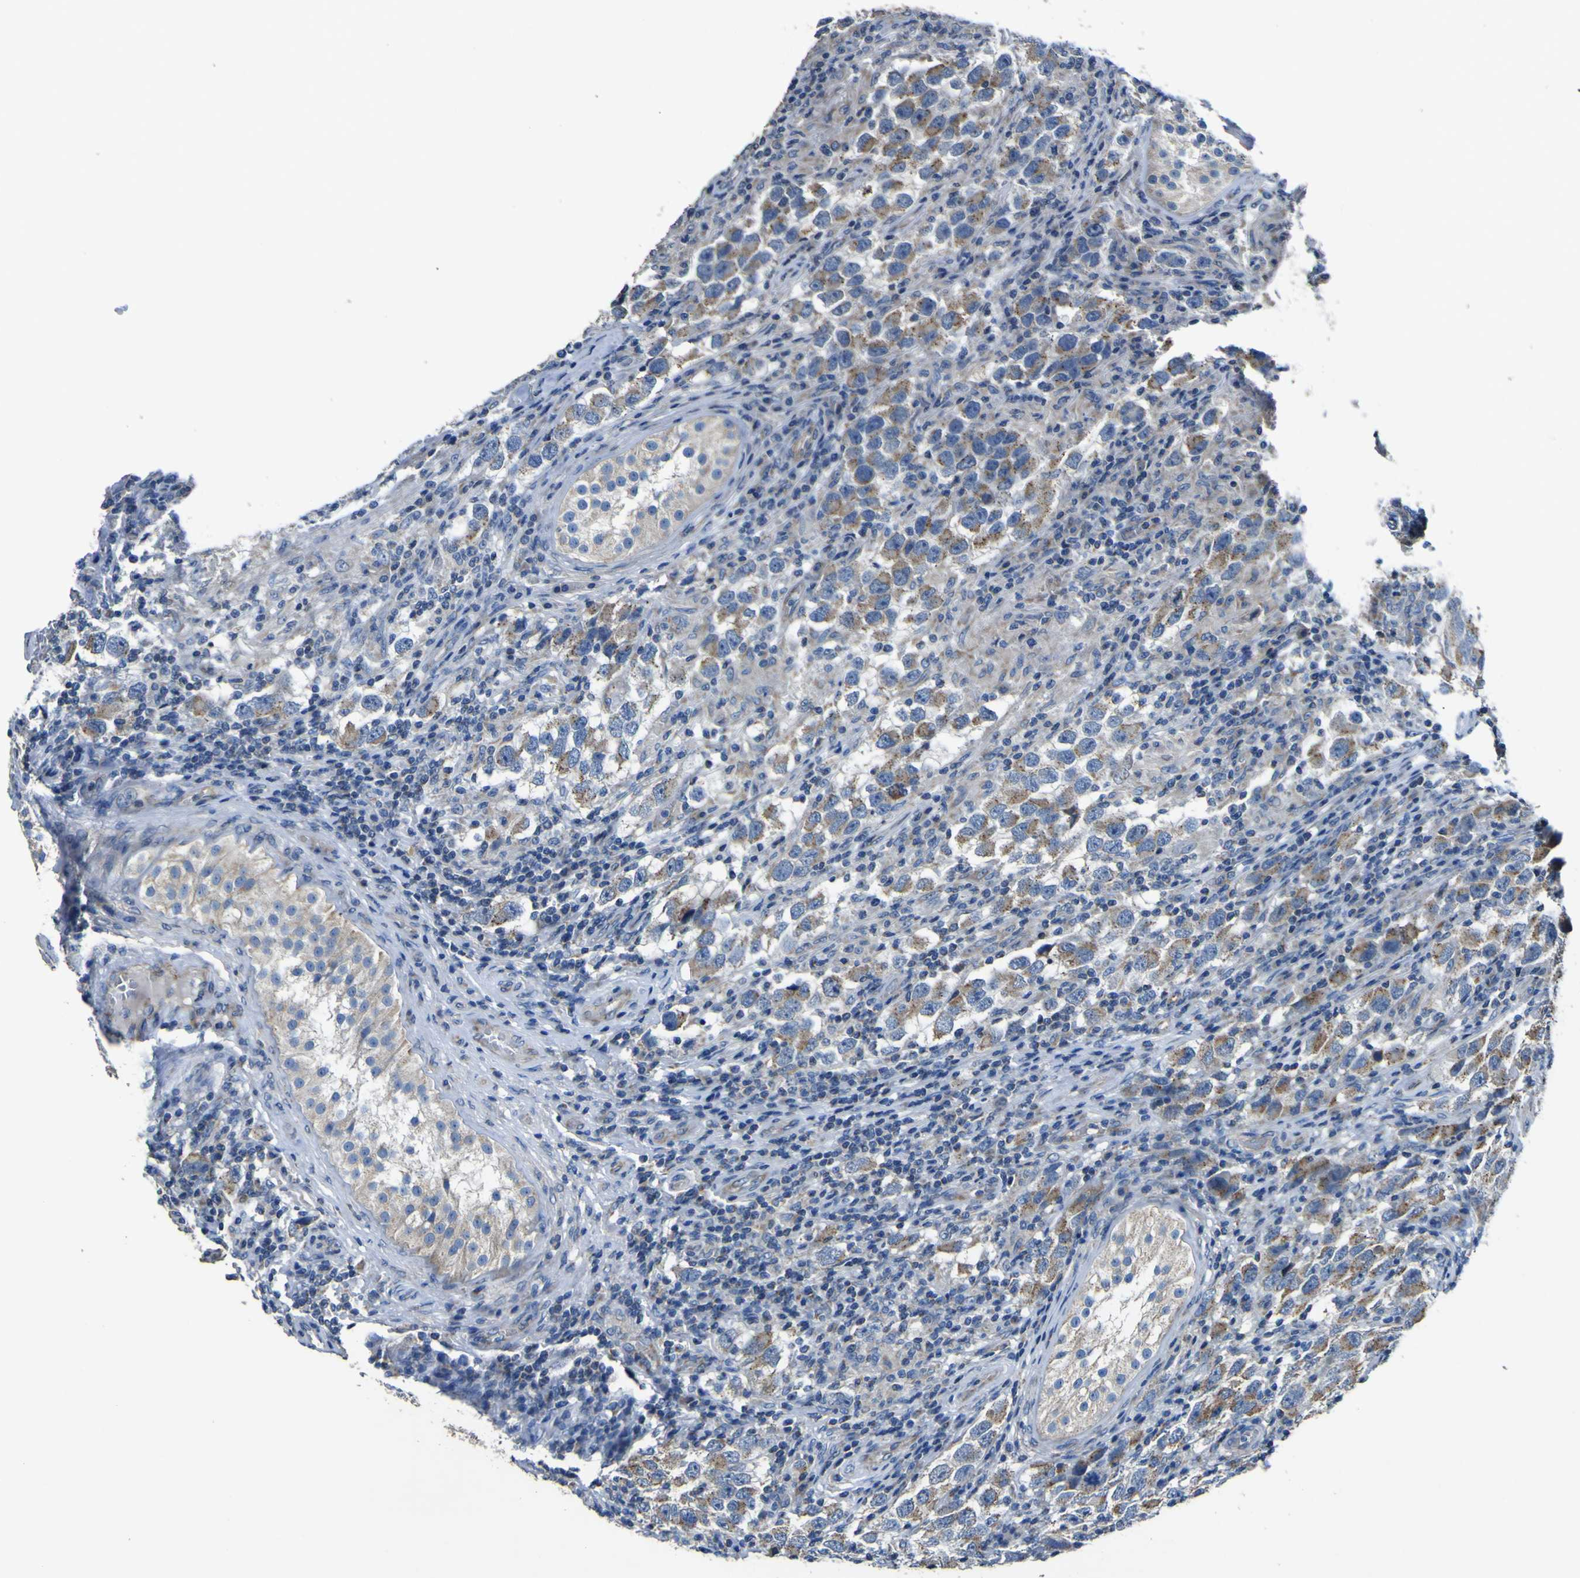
{"staining": {"intensity": "moderate", "quantity": ">75%", "location": "cytoplasmic/membranous"}, "tissue": "testis cancer", "cell_type": "Tumor cells", "image_type": "cancer", "snomed": [{"axis": "morphology", "description": "Carcinoma, Embryonal, NOS"}, {"axis": "topography", "description": "Testis"}], "caption": "Immunohistochemical staining of testis embryonal carcinoma displays medium levels of moderate cytoplasmic/membranous protein staining in approximately >75% of tumor cells.", "gene": "ALDH18A1", "patient": {"sex": "male", "age": 21}}